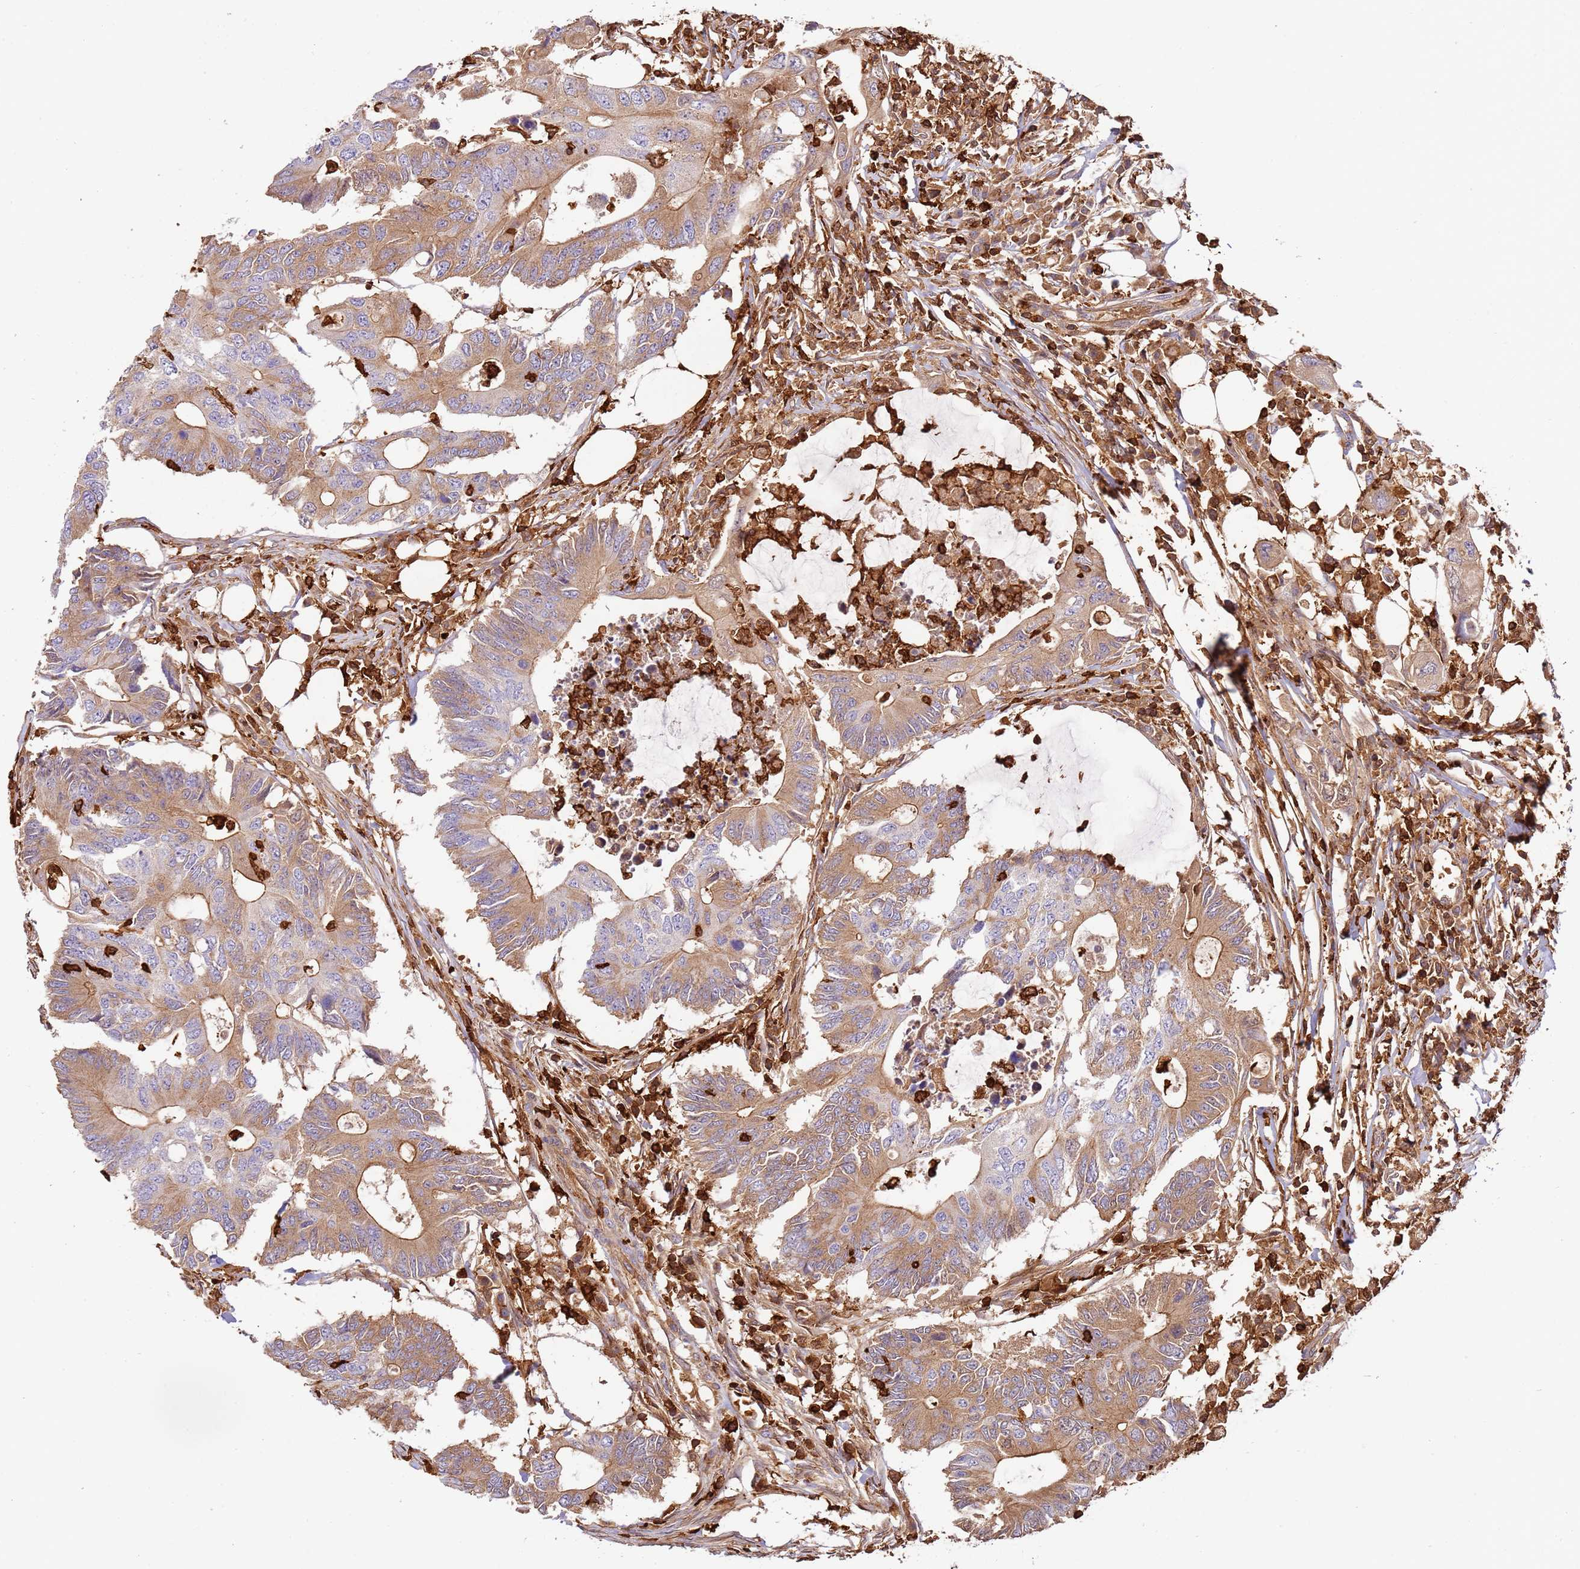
{"staining": {"intensity": "moderate", "quantity": "25%-75%", "location": "cytoplasmic/membranous"}, "tissue": "colorectal cancer", "cell_type": "Tumor cells", "image_type": "cancer", "snomed": [{"axis": "morphology", "description": "Adenocarcinoma, NOS"}, {"axis": "topography", "description": "Colon"}], "caption": "Immunohistochemistry staining of adenocarcinoma (colorectal), which exhibits medium levels of moderate cytoplasmic/membranous positivity in about 25%-75% of tumor cells indicating moderate cytoplasmic/membranous protein expression. The staining was performed using DAB (3,3'-diaminobenzidine) (brown) for protein detection and nuclei were counterstained in hematoxylin (blue).", "gene": "OR6P1", "patient": {"sex": "male", "age": 71}}